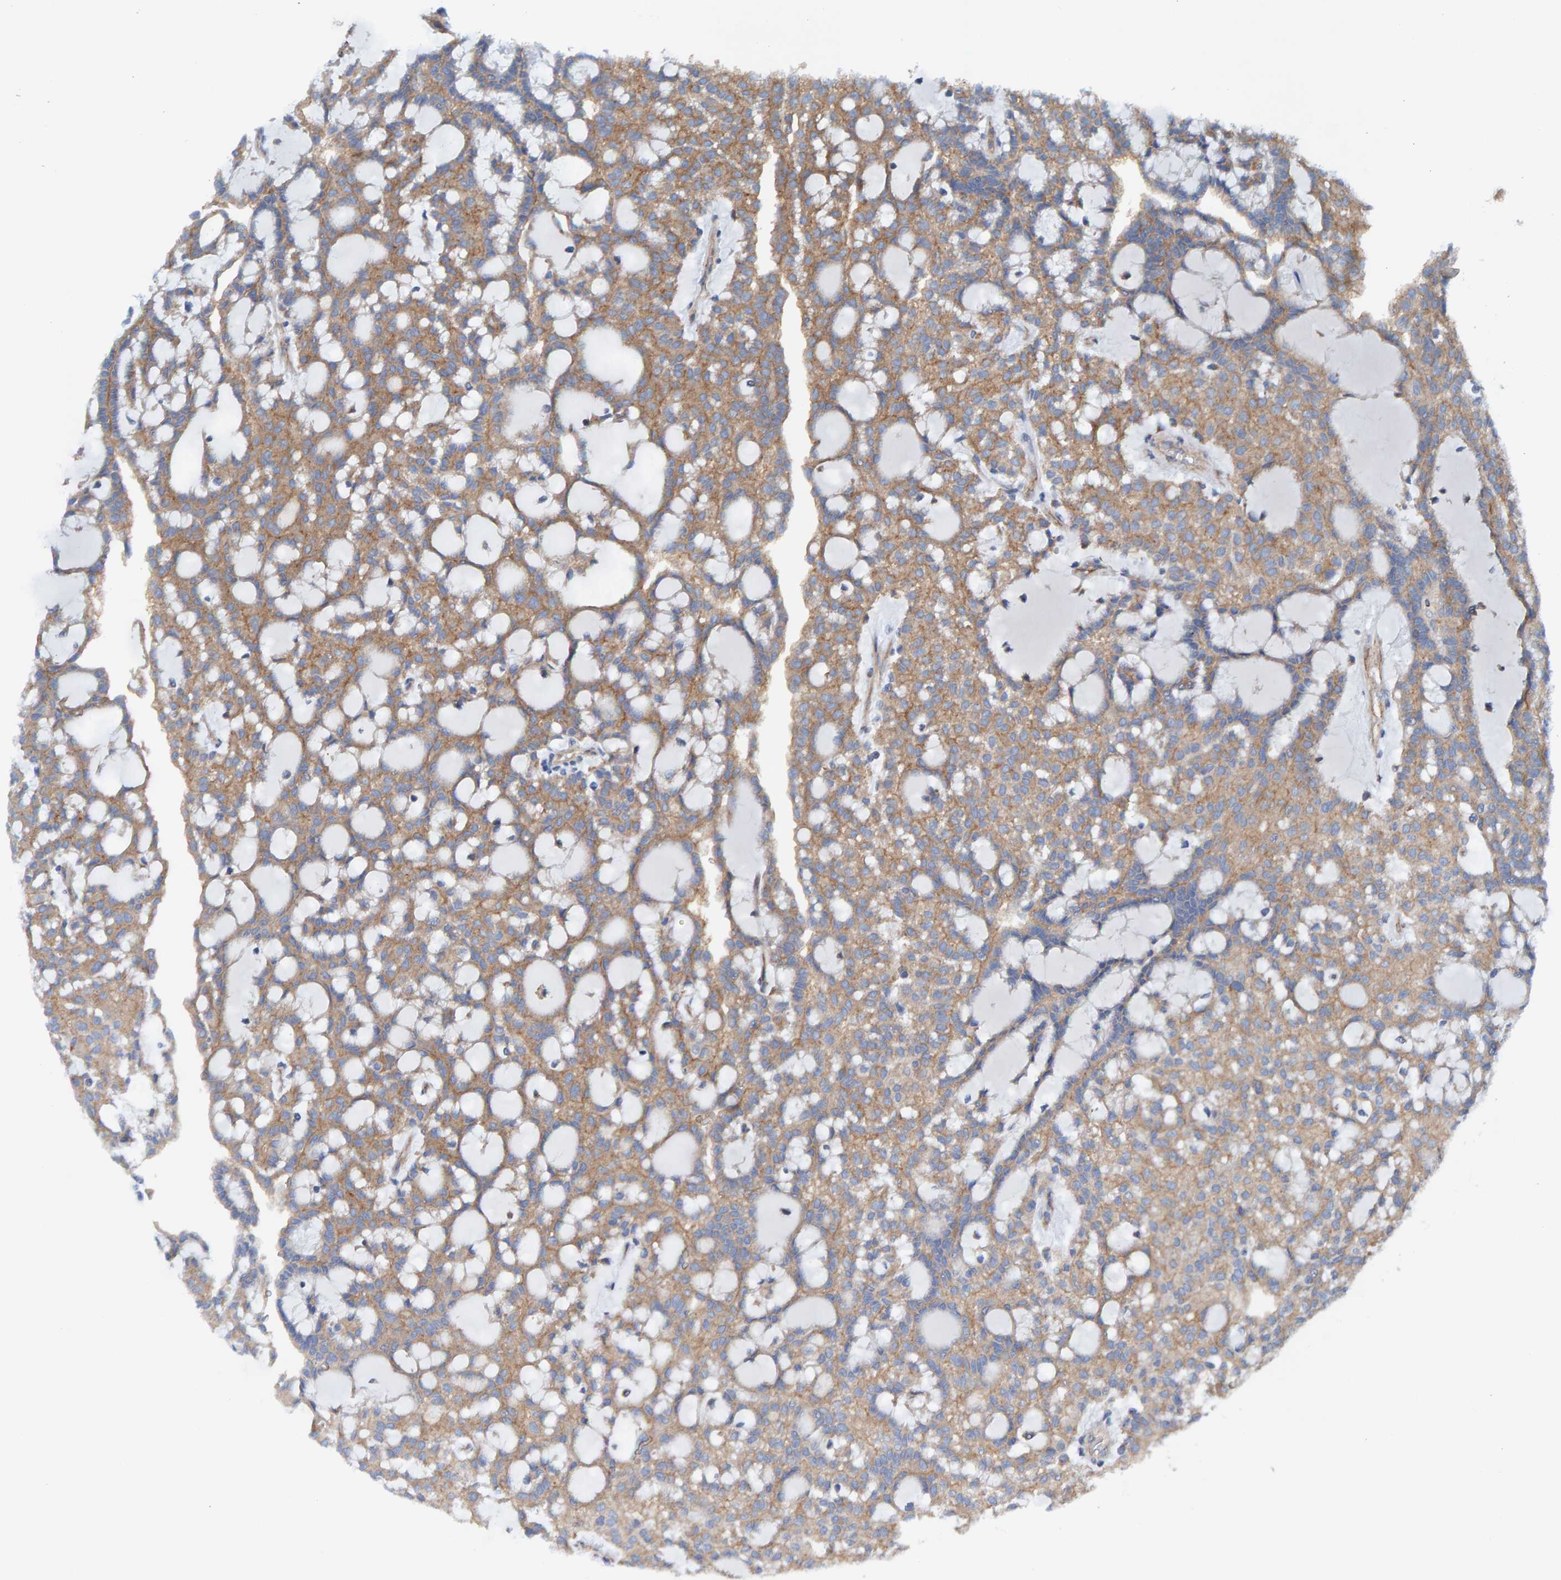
{"staining": {"intensity": "moderate", "quantity": ">75%", "location": "cytoplasmic/membranous"}, "tissue": "renal cancer", "cell_type": "Tumor cells", "image_type": "cancer", "snomed": [{"axis": "morphology", "description": "Adenocarcinoma, NOS"}, {"axis": "topography", "description": "Kidney"}], "caption": "IHC photomicrograph of human renal cancer (adenocarcinoma) stained for a protein (brown), which displays medium levels of moderate cytoplasmic/membranous expression in about >75% of tumor cells.", "gene": "MKLN1", "patient": {"sex": "male", "age": 63}}